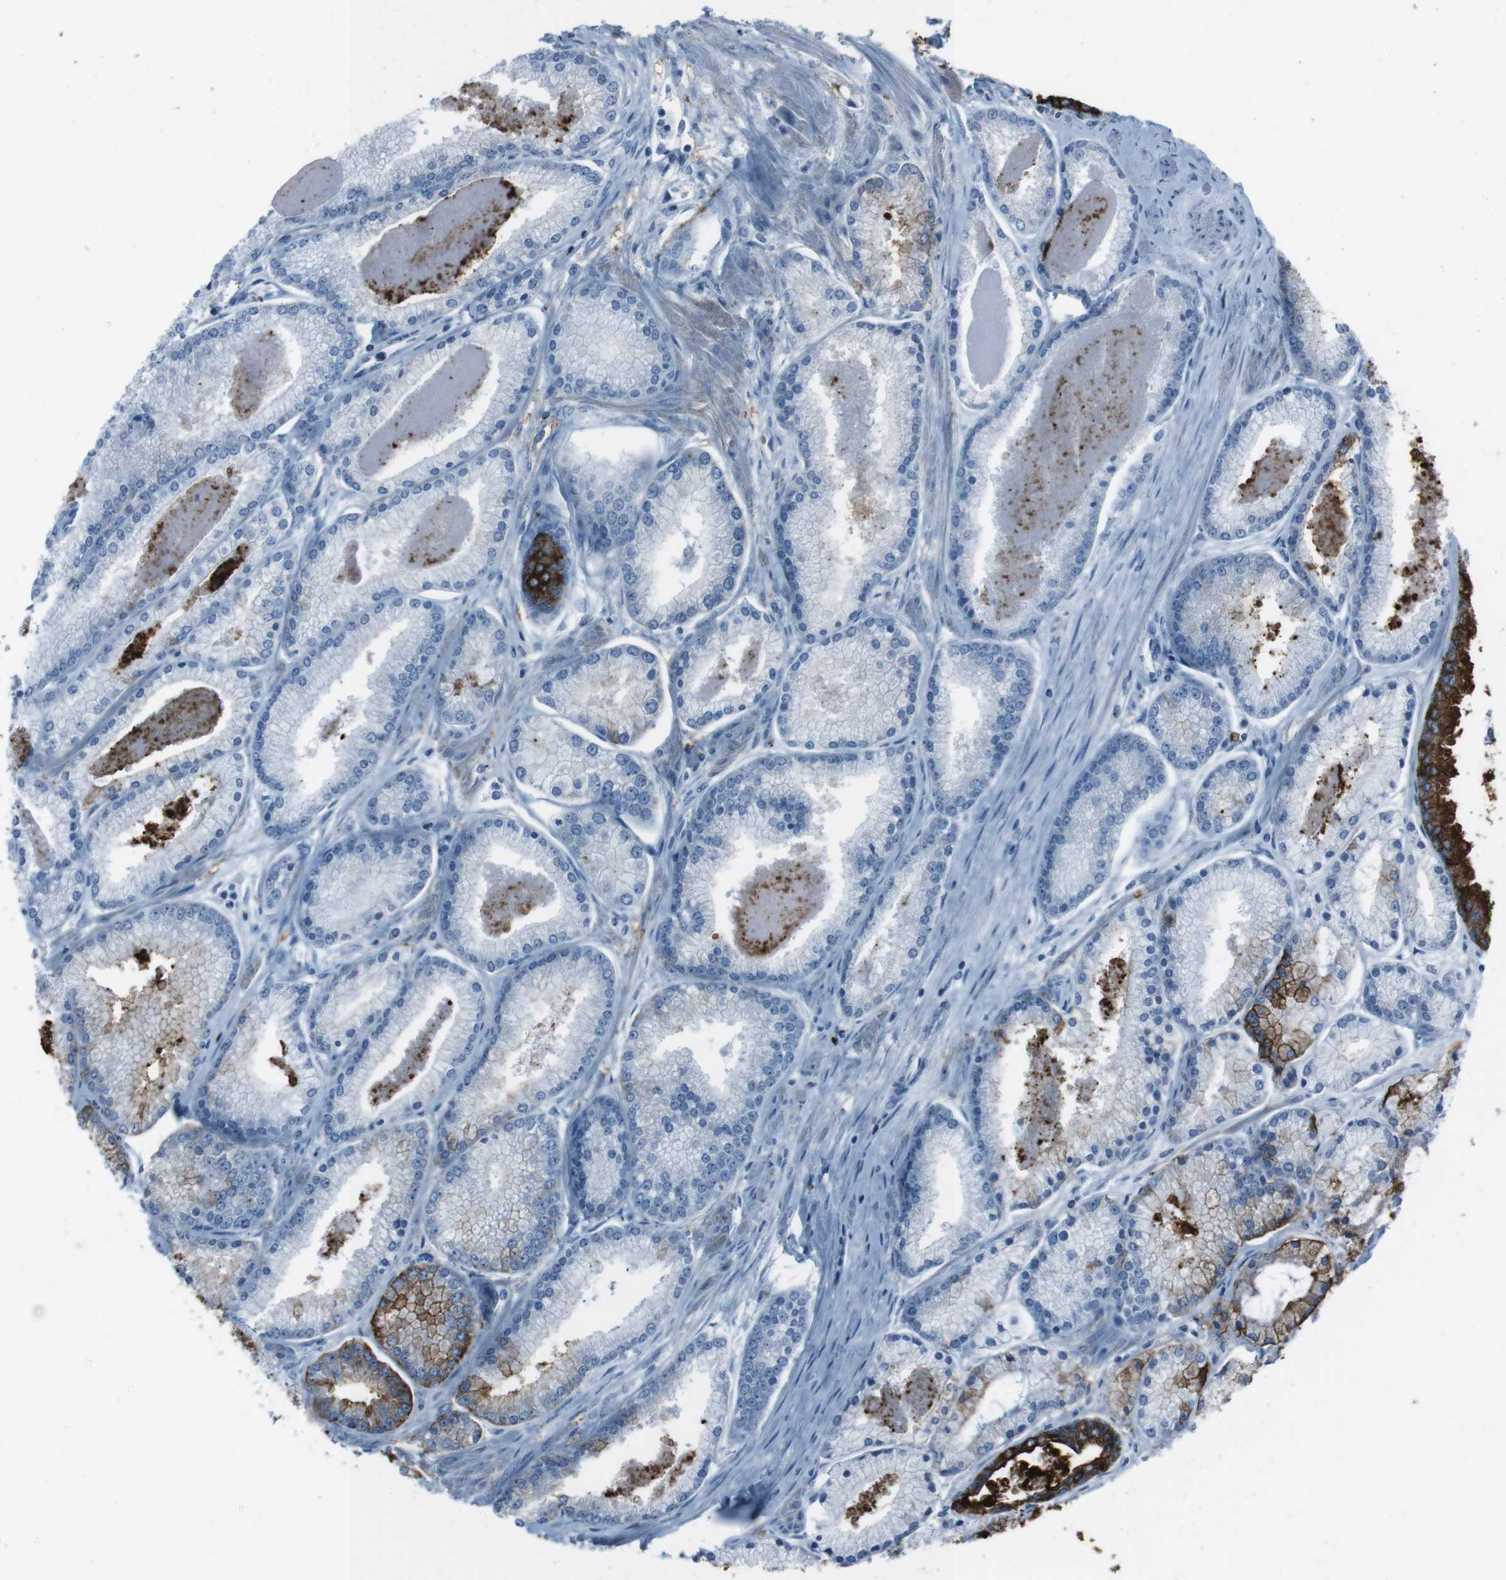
{"staining": {"intensity": "strong", "quantity": "<25%", "location": "cytoplasmic/membranous"}, "tissue": "prostate cancer", "cell_type": "Tumor cells", "image_type": "cancer", "snomed": [{"axis": "morphology", "description": "Adenocarcinoma, High grade"}, {"axis": "topography", "description": "Prostate"}], "caption": "The immunohistochemical stain shows strong cytoplasmic/membranous staining in tumor cells of high-grade adenocarcinoma (prostate) tissue. (brown staining indicates protein expression, while blue staining denotes nuclei).", "gene": "ST6GAL1", "patient": {"sex": "male", "age": 61}}